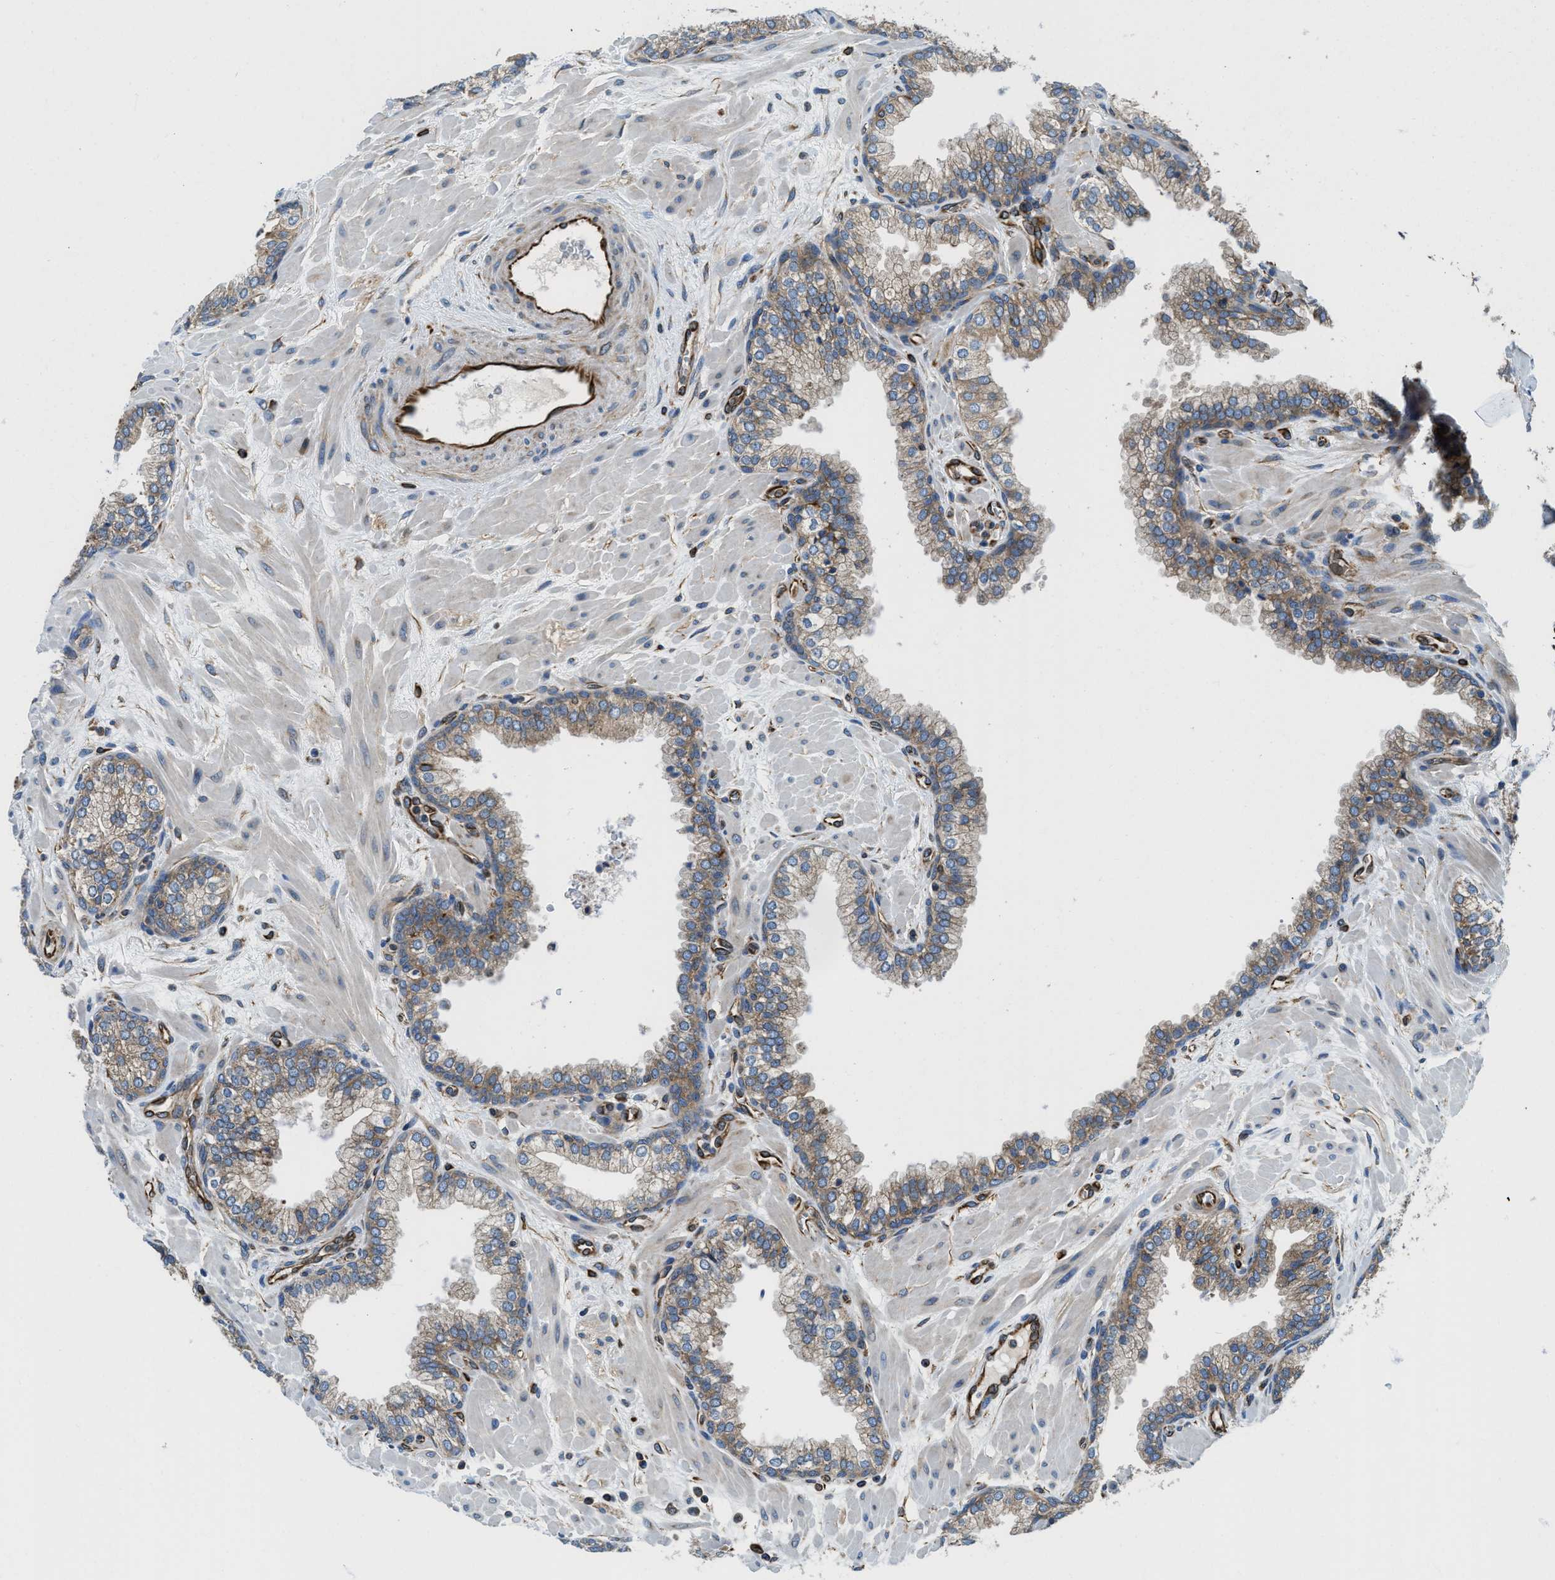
{"staining": {"intensity": "weak", "quantity": ">75%", "location": "cytoplasmic/membranous"}, "tissue": "prostate", "cell_type": "Glandular cells", "image_type": "normal", "snomed": [{"axis": "morphology", "description": "Normal tissue, NOS"}, {"axis": "morphology", "description": "Urothelial carcinoma, Low grade"}, {"axis": "topography", "description": "Urinary bladder"}, {"axis": "topography", "description": "Prostate"}], "caption": "Immunohistochemical staining of benign prostate reveals weak cytoplasmic/membranous protein staining in about >75% of glandular cells.", "gene": "HSD17B12", "patient": {"sex": "male", "age": 60}}